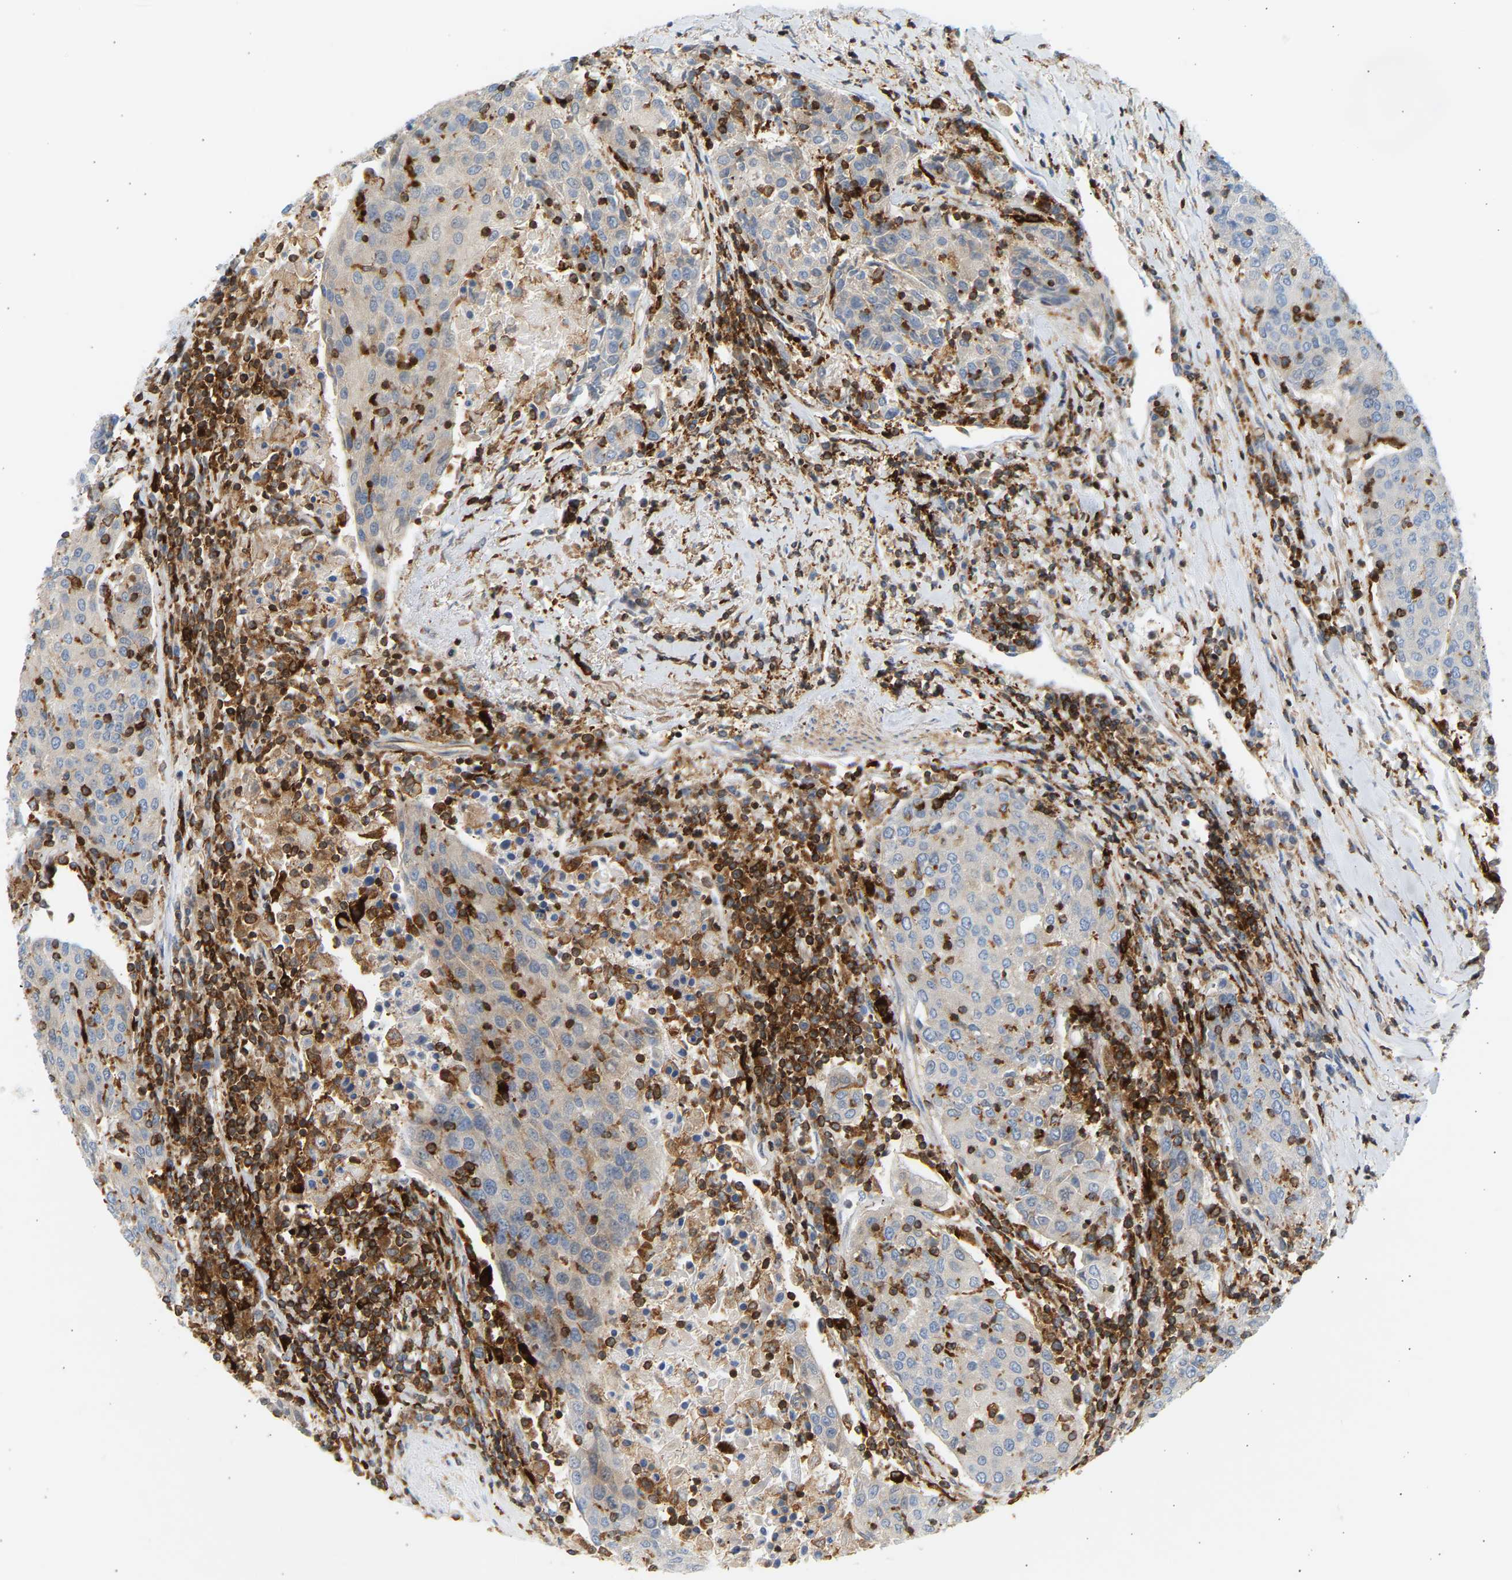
{"staining": {"intensity": "negative", "quantity": "none", "location": "none"}, "tissue": "urothelial cancer", "cell_type": "Tumor cells", "image_type": "cancer", "snomed": [{"axis": "morphology", "description": "Urothelial carcinoma, High grade"}, {"axis": "topography", "description": "Urinary bladder"}], "caption": "Immunohistochemistry (IHC) of urothelial cancer exhibits no expression in tumor cells.", "gene": "FNBP1", "patient": {"sex": "female", "age": 85}}